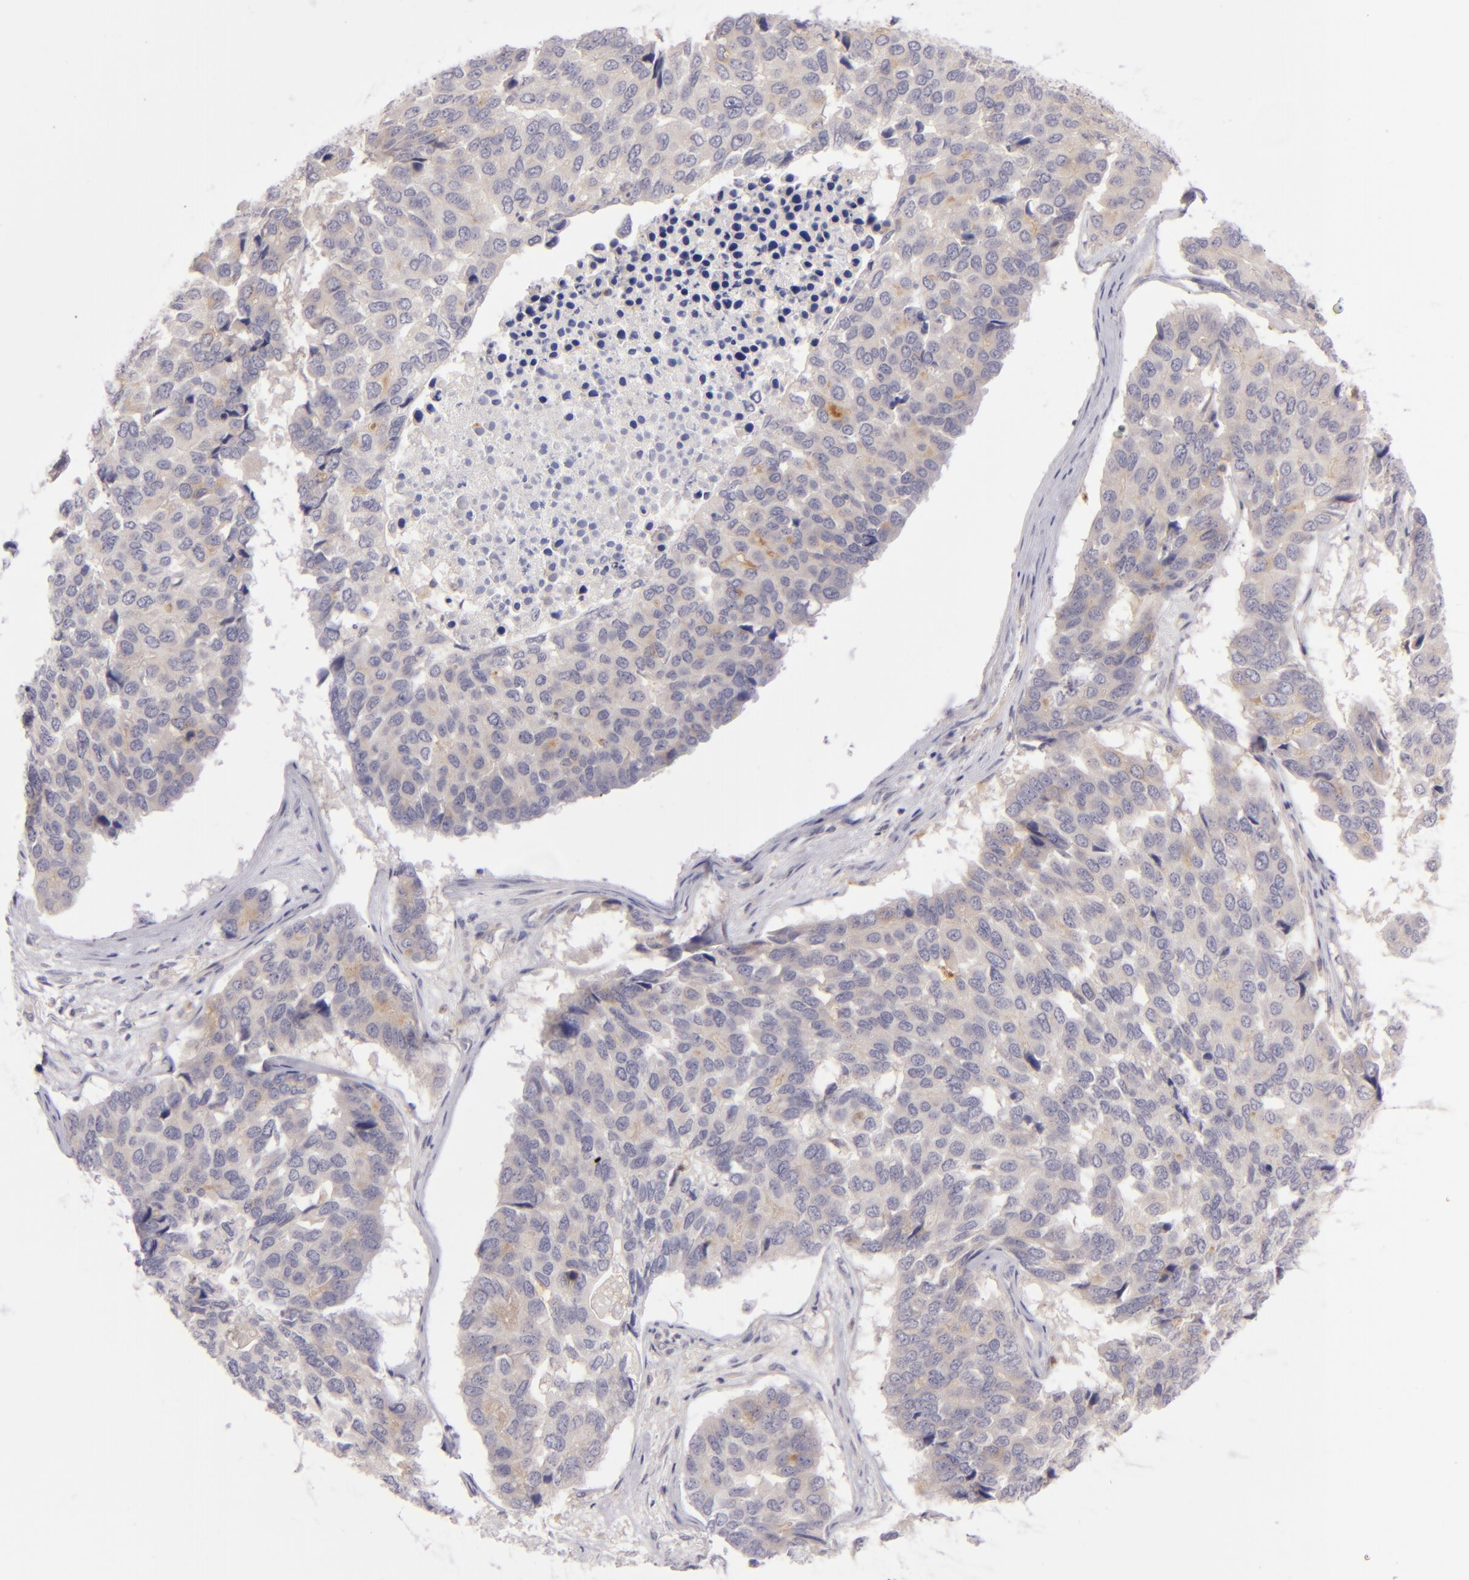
{"staining": {"intensity": "weak", "quantity": "<25%", "location": "cytoplasmic/membranous"}, "tissue": "pancreatic cancer", "cell_type": "Tumor cells", "image_type": "cancer", "snomed": [{"axis": "morphology", "description": "Adenocarcinoma, NOS"}, {"axis": "topography", "description": "Pancreas"}], "caption": "Tumor cells are negative for protein expression in human adenocarcinoma (pancreatic).", "gene": "CD83", "patient": {"sex": "male", "age": 50}}